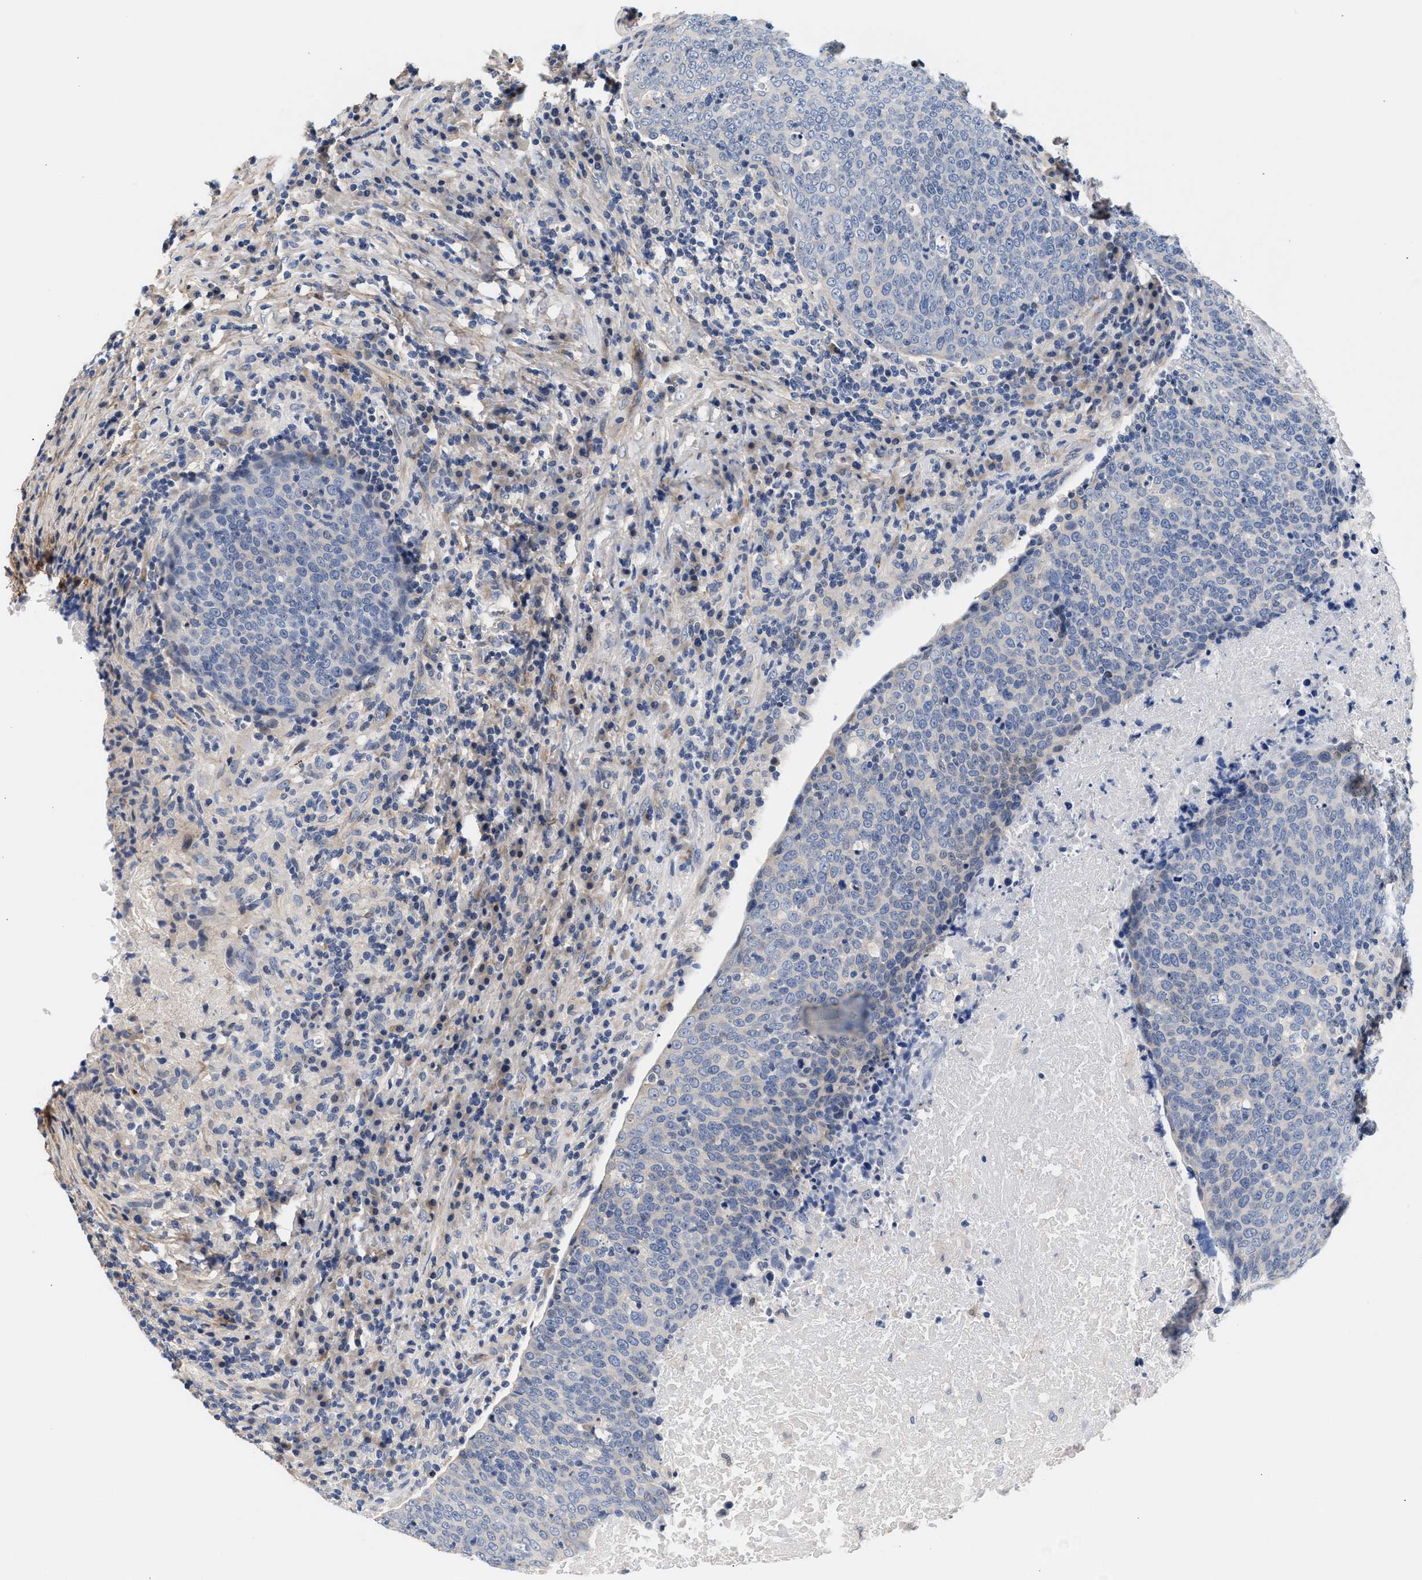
{"staining": {"intensity": "negative", "quantity": "none", "location": "none"}, "tissue": "head and neck cancer", "cell_type": "Tumor cells", "image_type": "cancer", "snomed": [{"axis": "morphology", "description": "Squamous cell carcinoma, NOS"}, {"axis": "morphology", "description": "Squamous cell carcinoma, metastatic, NOS"}, {"axis": "topography", "description": "Lymph node"}, {"axis": "topography", "description": "Head-Neck"}], "caption": "The histopathology image exhibits no significant positivity in tumor cells of head and neck cancer.", "gene": "ACTL7B", "patient": {"sex": "male", "age": 62}}